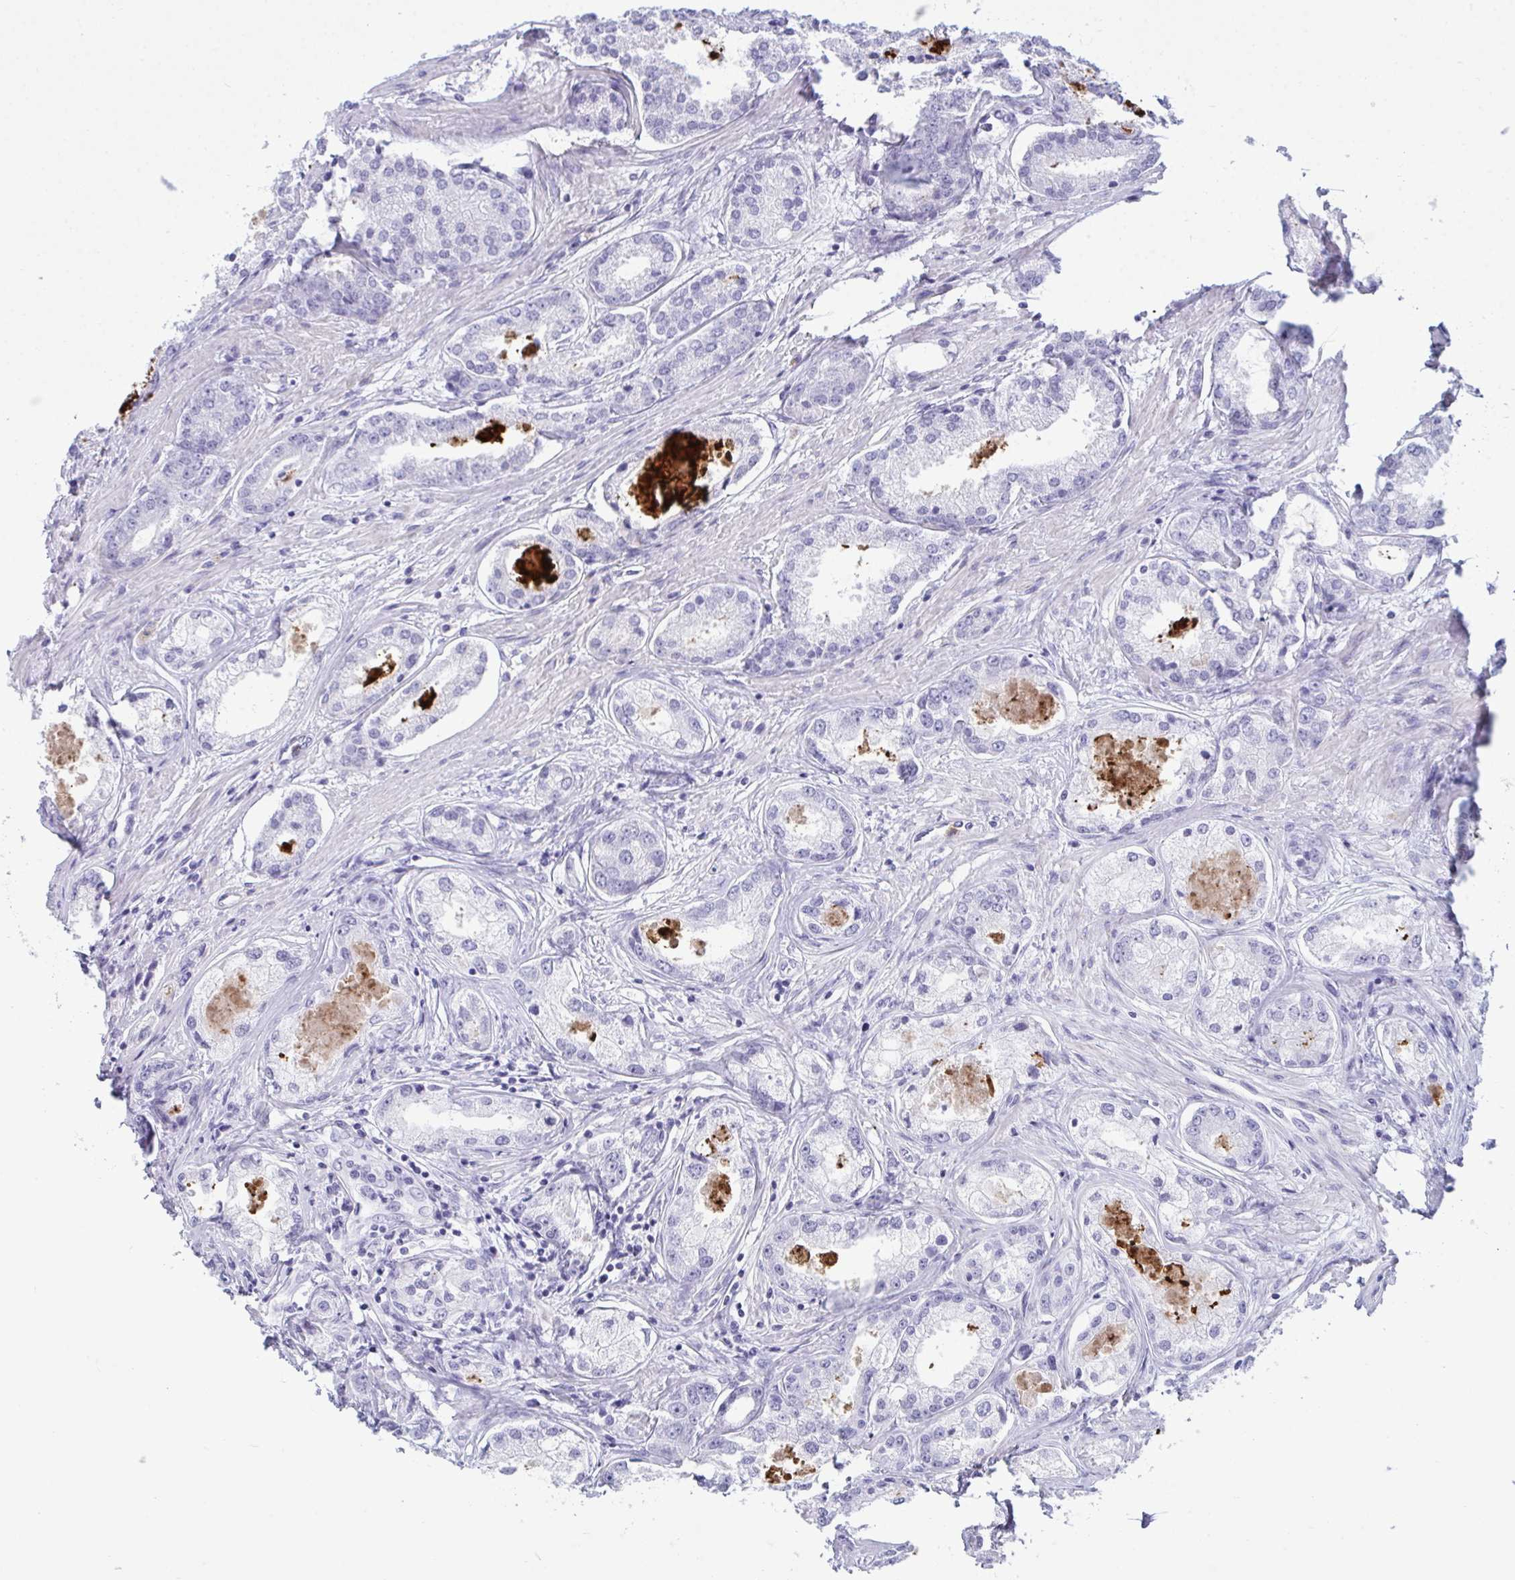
{"staining": {"intensity": "negative", "quantity": "none", "location": "none"}, "tissue": "prostate cancer", "cell_type": "Tumor cells", "image_type": "cancer", "snomed": [{"axis": "morphology", "description": "Adenocarcinoma, Low grade"}, {"axis": "topography", "description": "Prostate"}], "caption": "DAB immunohistochemical staining of prostate low-grade adenocarcinoma exhibits no significant expression in tumor cells. Brightfield microscopy of immunohistochemistry stained with DAB (brown) and hematoxylin (blue), captured at high magnification.", "gene": "ARHGAP42", "patient": {"sex": "male", "age": 68}}